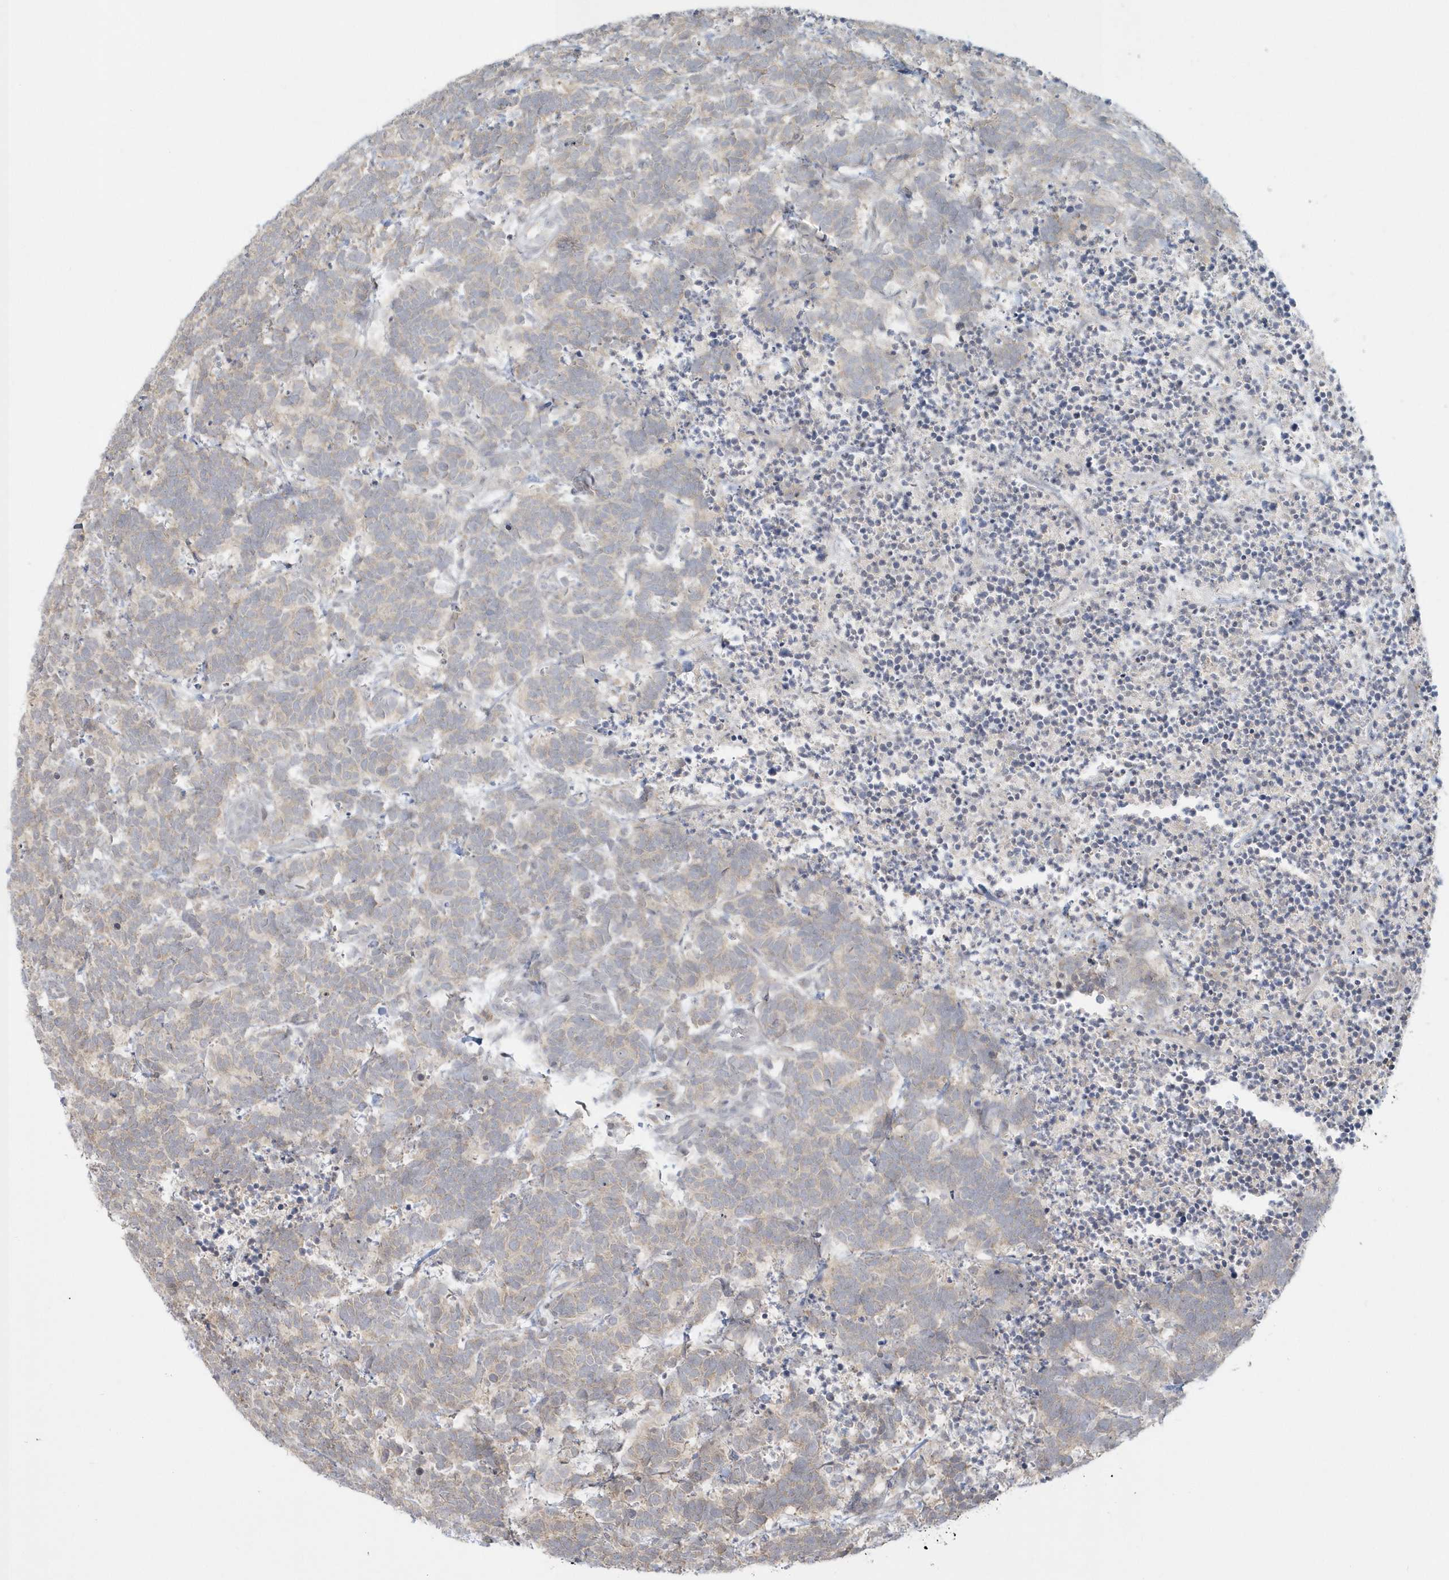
{"staining": {"intensity": "negative", "quantity": "none", "location": "none"}, "tissue": "carcinoid", "cell_type": "Tumor cells", "image_type": "cancer", "snomed": [{"axis": "morphology", "description": "Carcinoma, NOS"}, {"axis": "morphology", "description": "Carcinoid, malignant, NOS"}, {"axis": "topography", "description": "Urinary bladder"}], "caption": "Immunohistochemical staining of human carcinoma demonstrates no significant expression in tumor cells. The staining is performed using DAB brown chromogen with nuclei counter-stained in using hematoxylin.", "gene": "BLTP3A", "patient": {"sex": "male", "age": 57}}